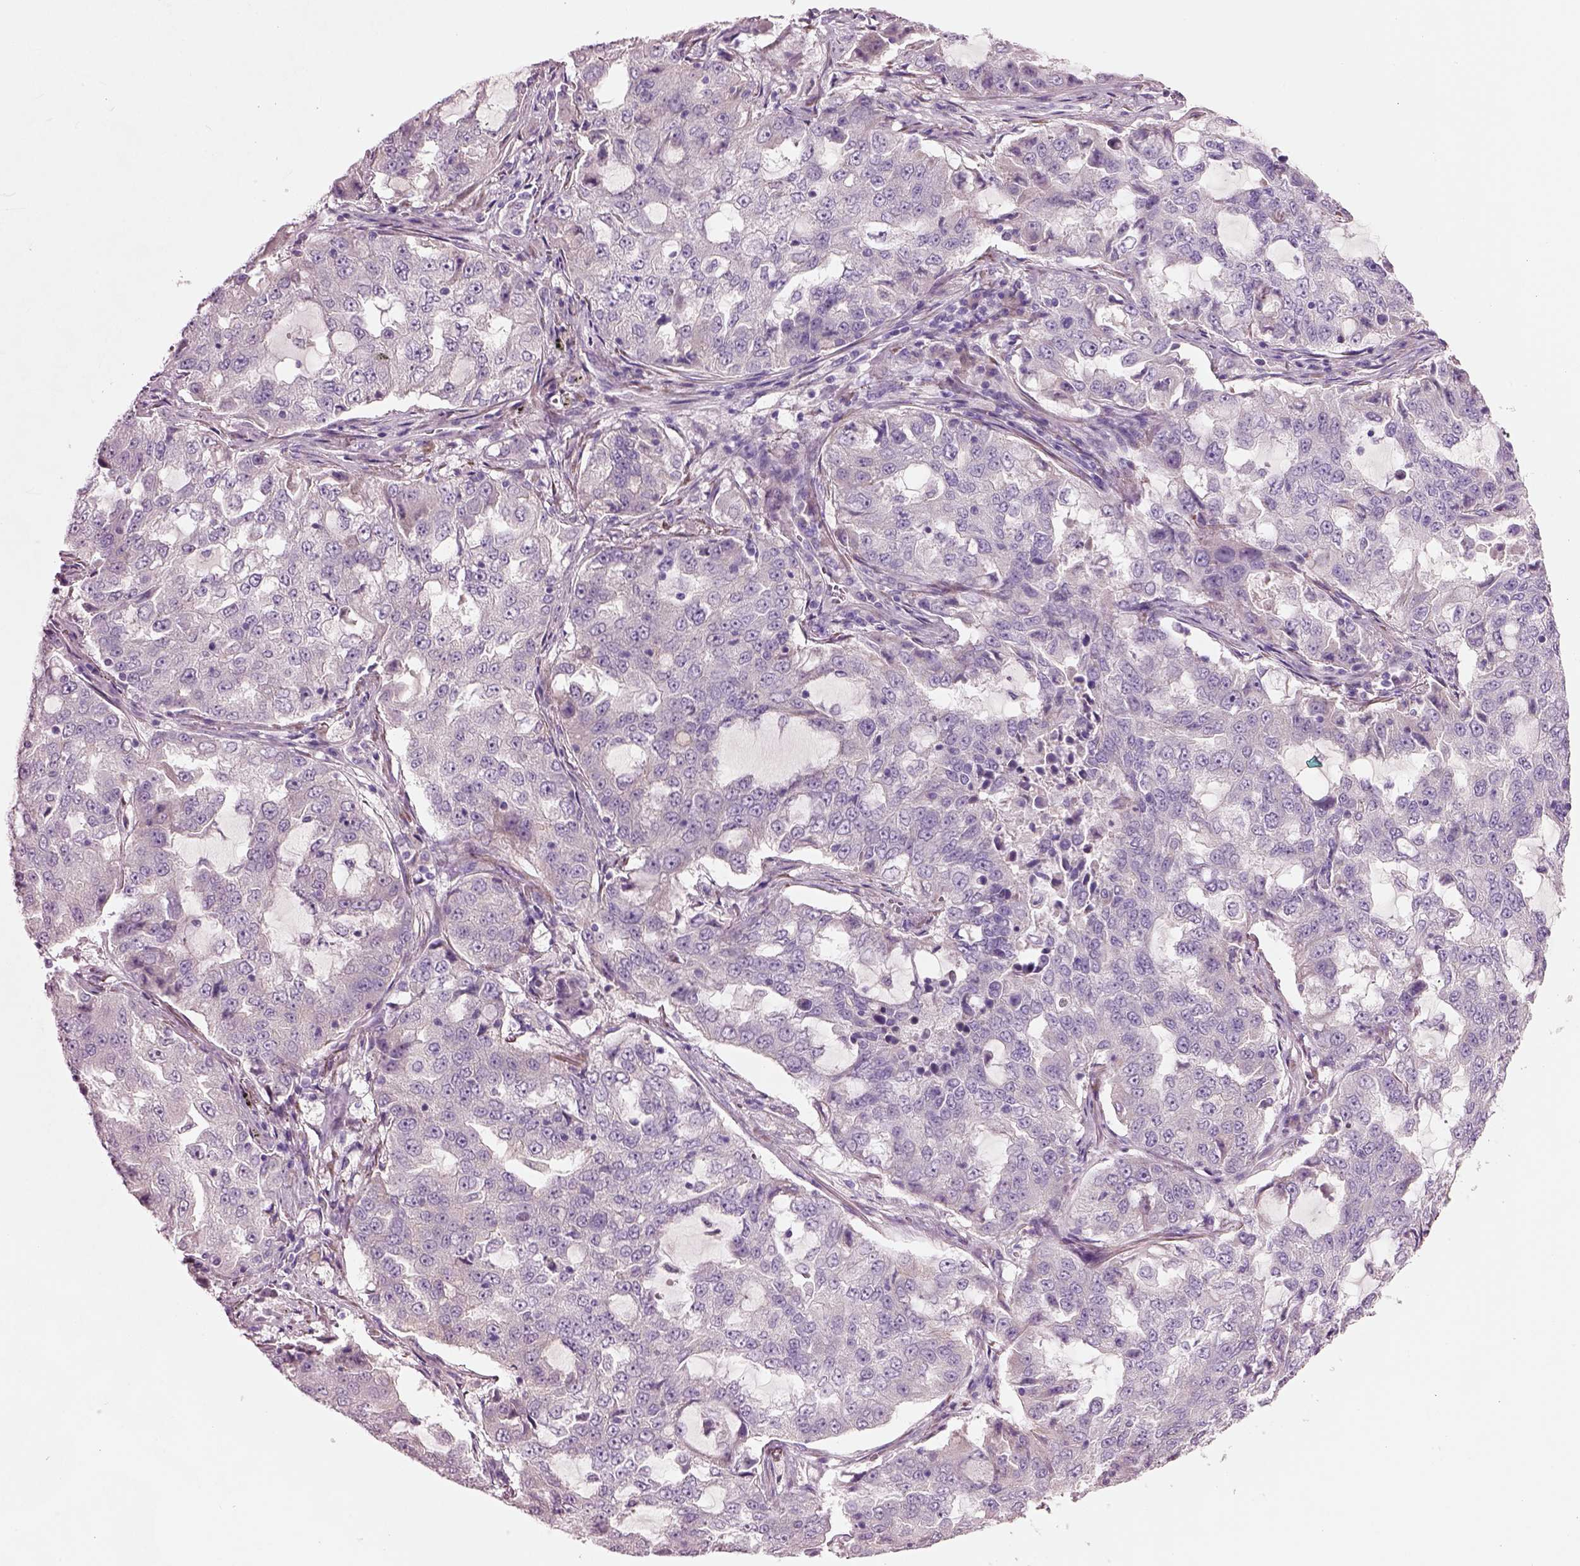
{"staining": {"intensity": "negative", "quantity": "none", "location": "none"}, "tissue": "lung cancer", "cell_type": "Tumor cells", "image_type": "cancer", "snomed": [{"axis": "morphology", "description": "Adenocarcinoma, NOS"}, {"axis": "topography", "description": "Lung"}], "caption": "An IHC micrograph of lung adenocarcinoma is shown. There is no staining in tumor cells of lung adenocarcinoma.", "gene": "PLPP7", "patient": {"sex": "female", "age": 61}}